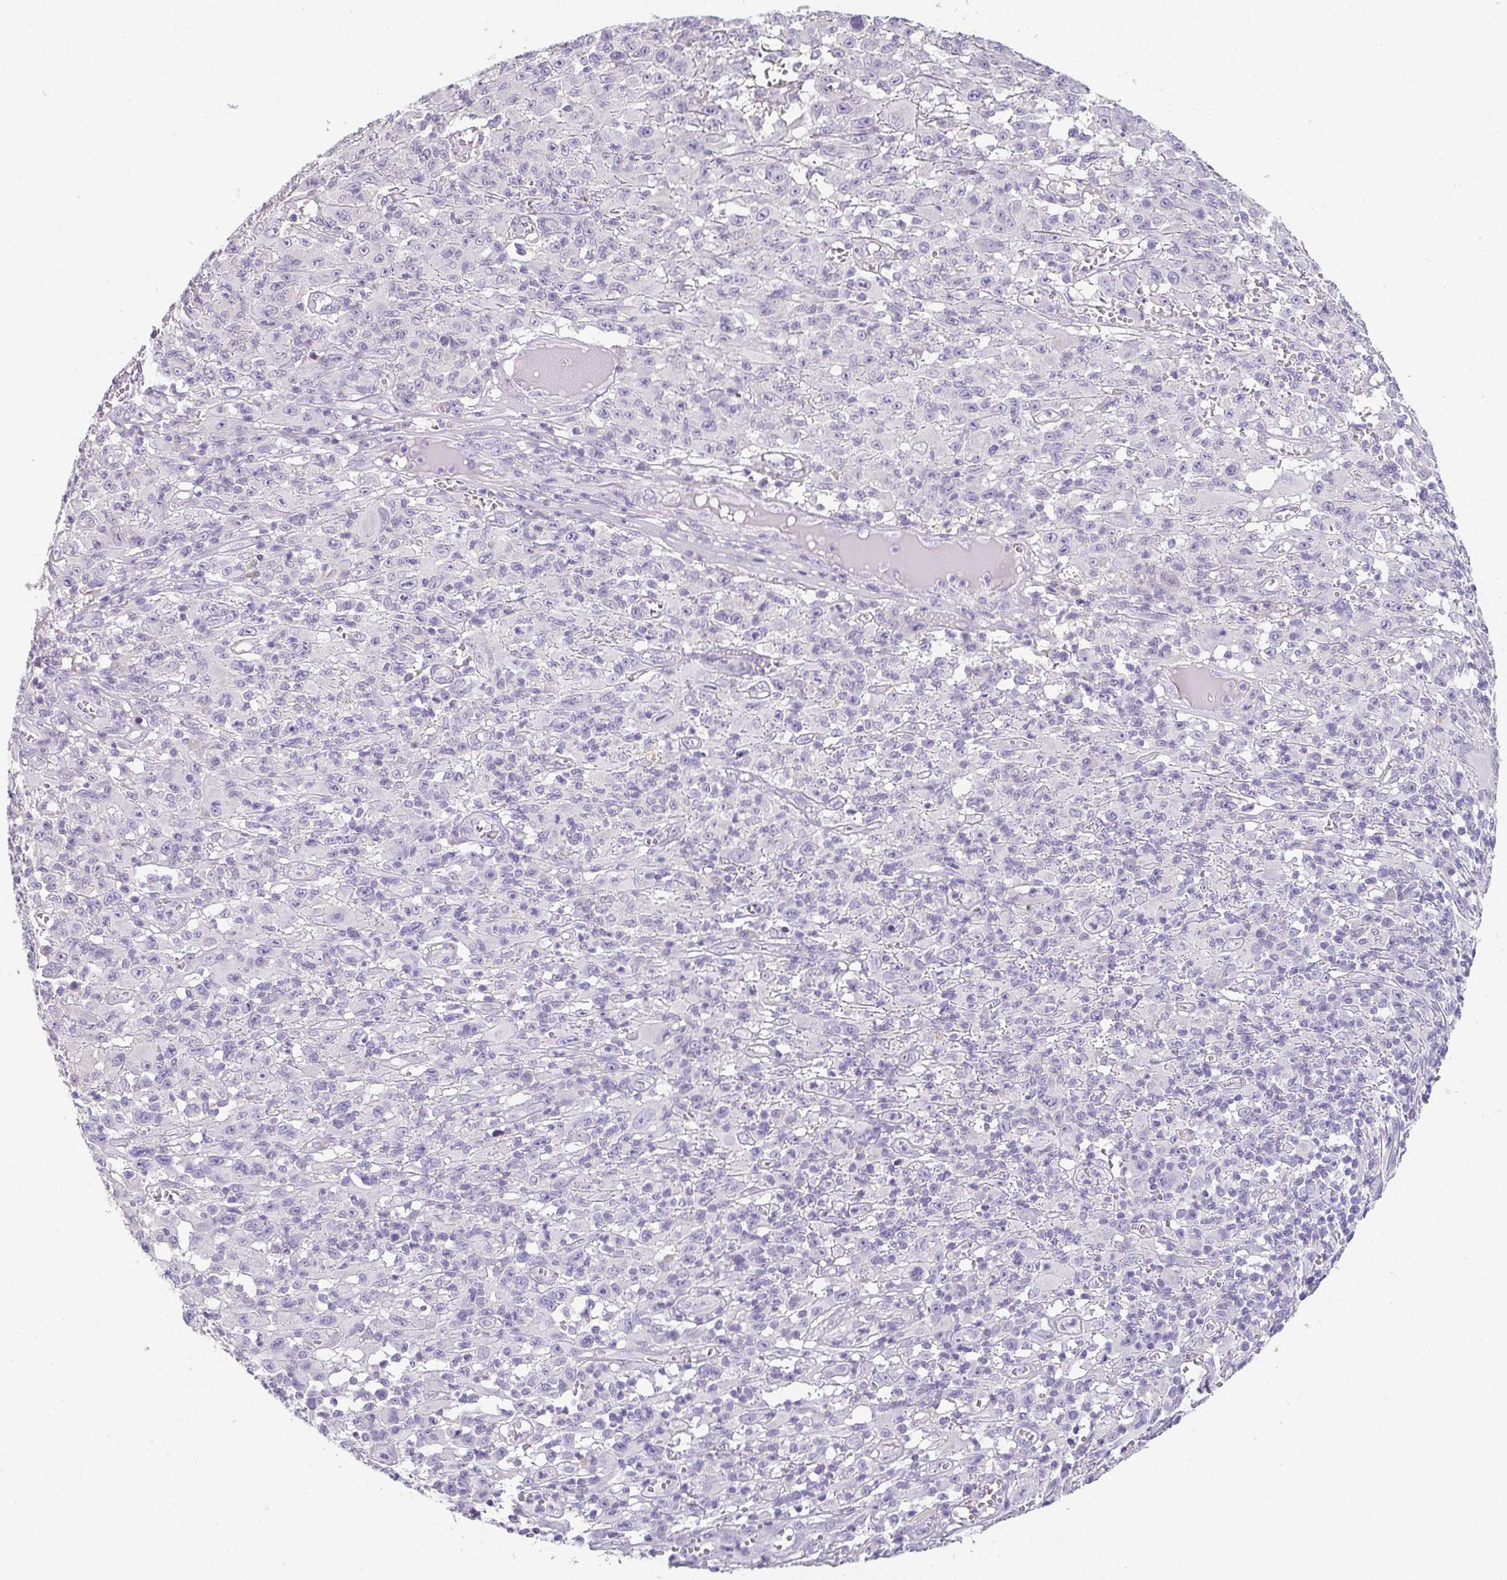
{"staining": {"intensity": "negative", "quantity": "none", "location": "none"}, "tissue": "melanoma", "cell_type": "Tumor cells", "image_type": "cancer", "snomed": [{"axis": "morphology", "description": "Malignant melanoma, NOS"}, {"axis": "topography", "description": "Skin"}], "caption": "High magnification brightfield microscopy of melanoma stained with DAB (brown) and counterstained with hematoxylin (blue): tumor cells show no significant expression.", "gene": "C1QTNF8", "patient": {"sex": "male", "age": 46}}